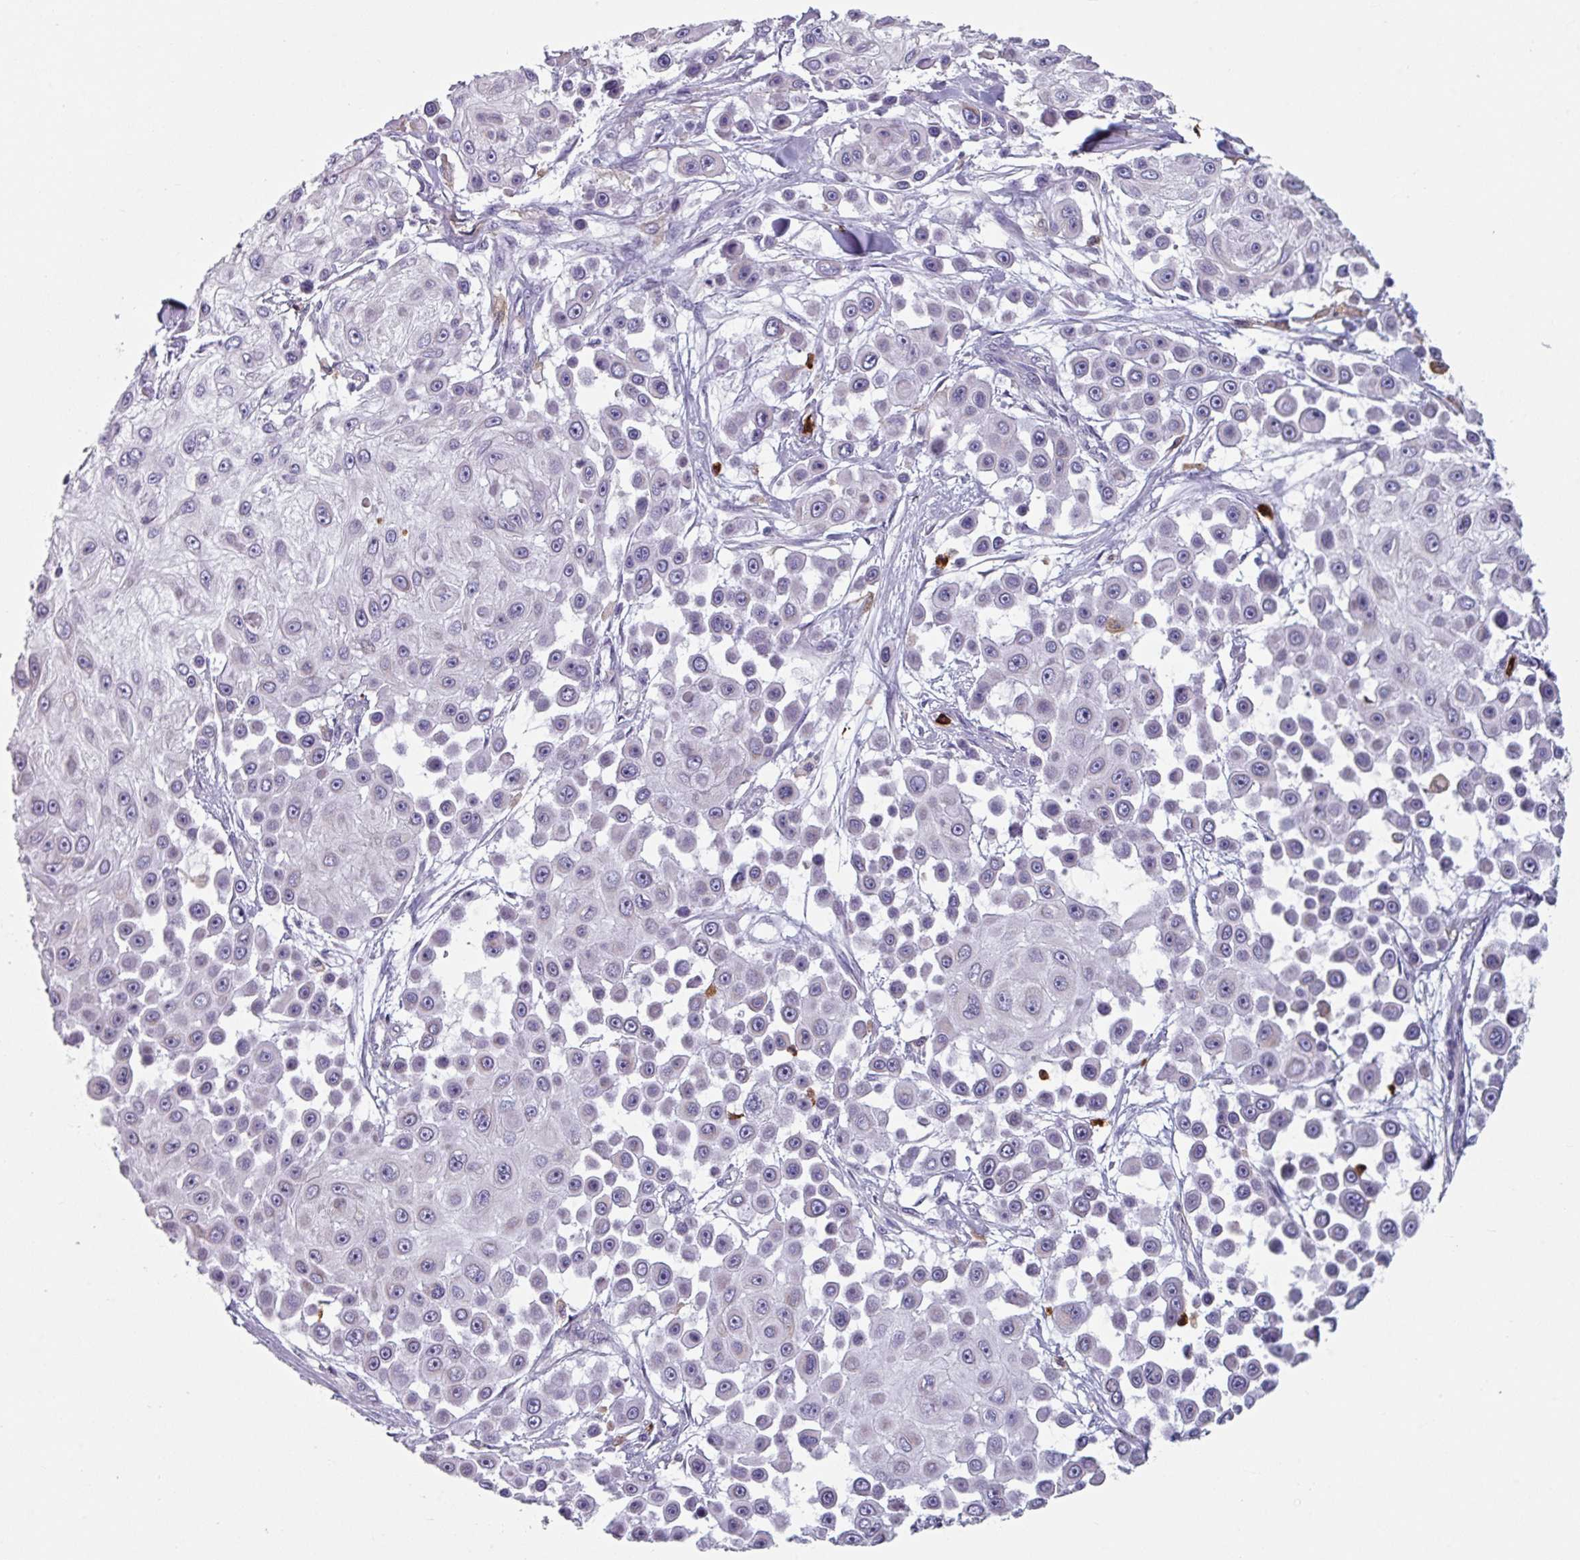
{"staining": {"intensity": "negative", "quantity": "none", "location": "none"}, "tissue": "skin cancer", "cell_type": "Tumor cells", "image_type": "cancer", "snomed": [{"axis": "morphology", "description": "Squamous cell carcinoma, NOS"}, {"axis": "topography", "description": "Skin"}], "caption": "This photomicrograph is of skin squamous cell carcinoma stained with immunohistochemistry (IHC) to label a protein in brown with the nuclei are counter-stained blue. There is no staining in tumor cells. Brightfield microscopy of IHC stained with DAB (brown) and hematoxylin (blue), captured at high magnification.", "gene": "EXOSC5", "patient": {"sex": "male", "age": 67}}